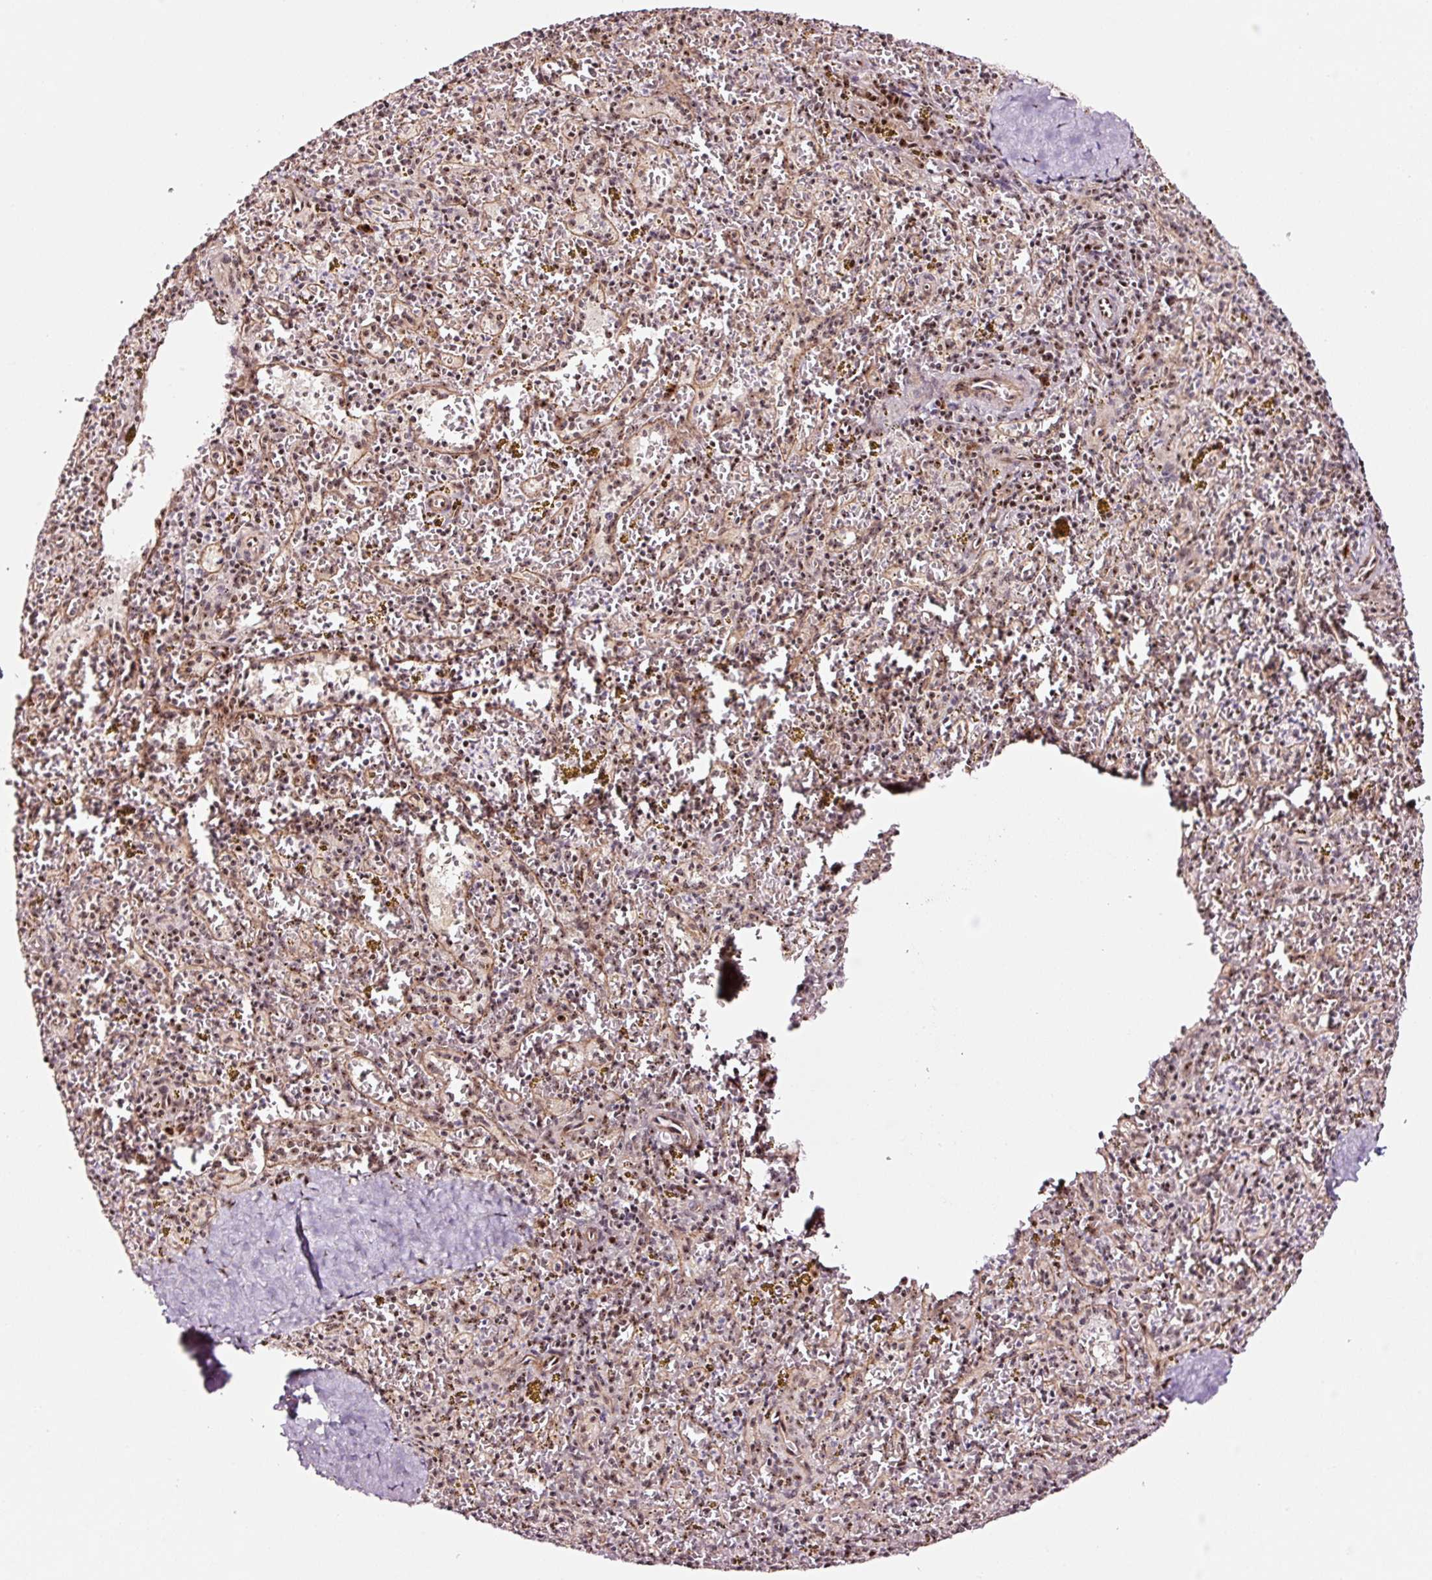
{"staining": {"intensity": "moderate", "quantity": "25%-75%", "location": "nuclear"}, "tissue": "spleen", "cell_type": "Cells in red pulp", "image_type": "normal", "snomed": [{"axis": "morphology", "description": "Normal tissue, NOS"}, {"axis": "topography", "description": "Spleen"}], "caption": "Protein staining reveals moderate nuclear expression in approximately 25%-75% of cells in red pulp in unremarkable spleen. (DAB = brown stain, brightfield microscopy at high magnification).", "gene": "GNL3", "patient": {"sex": "male", "age": 57}}